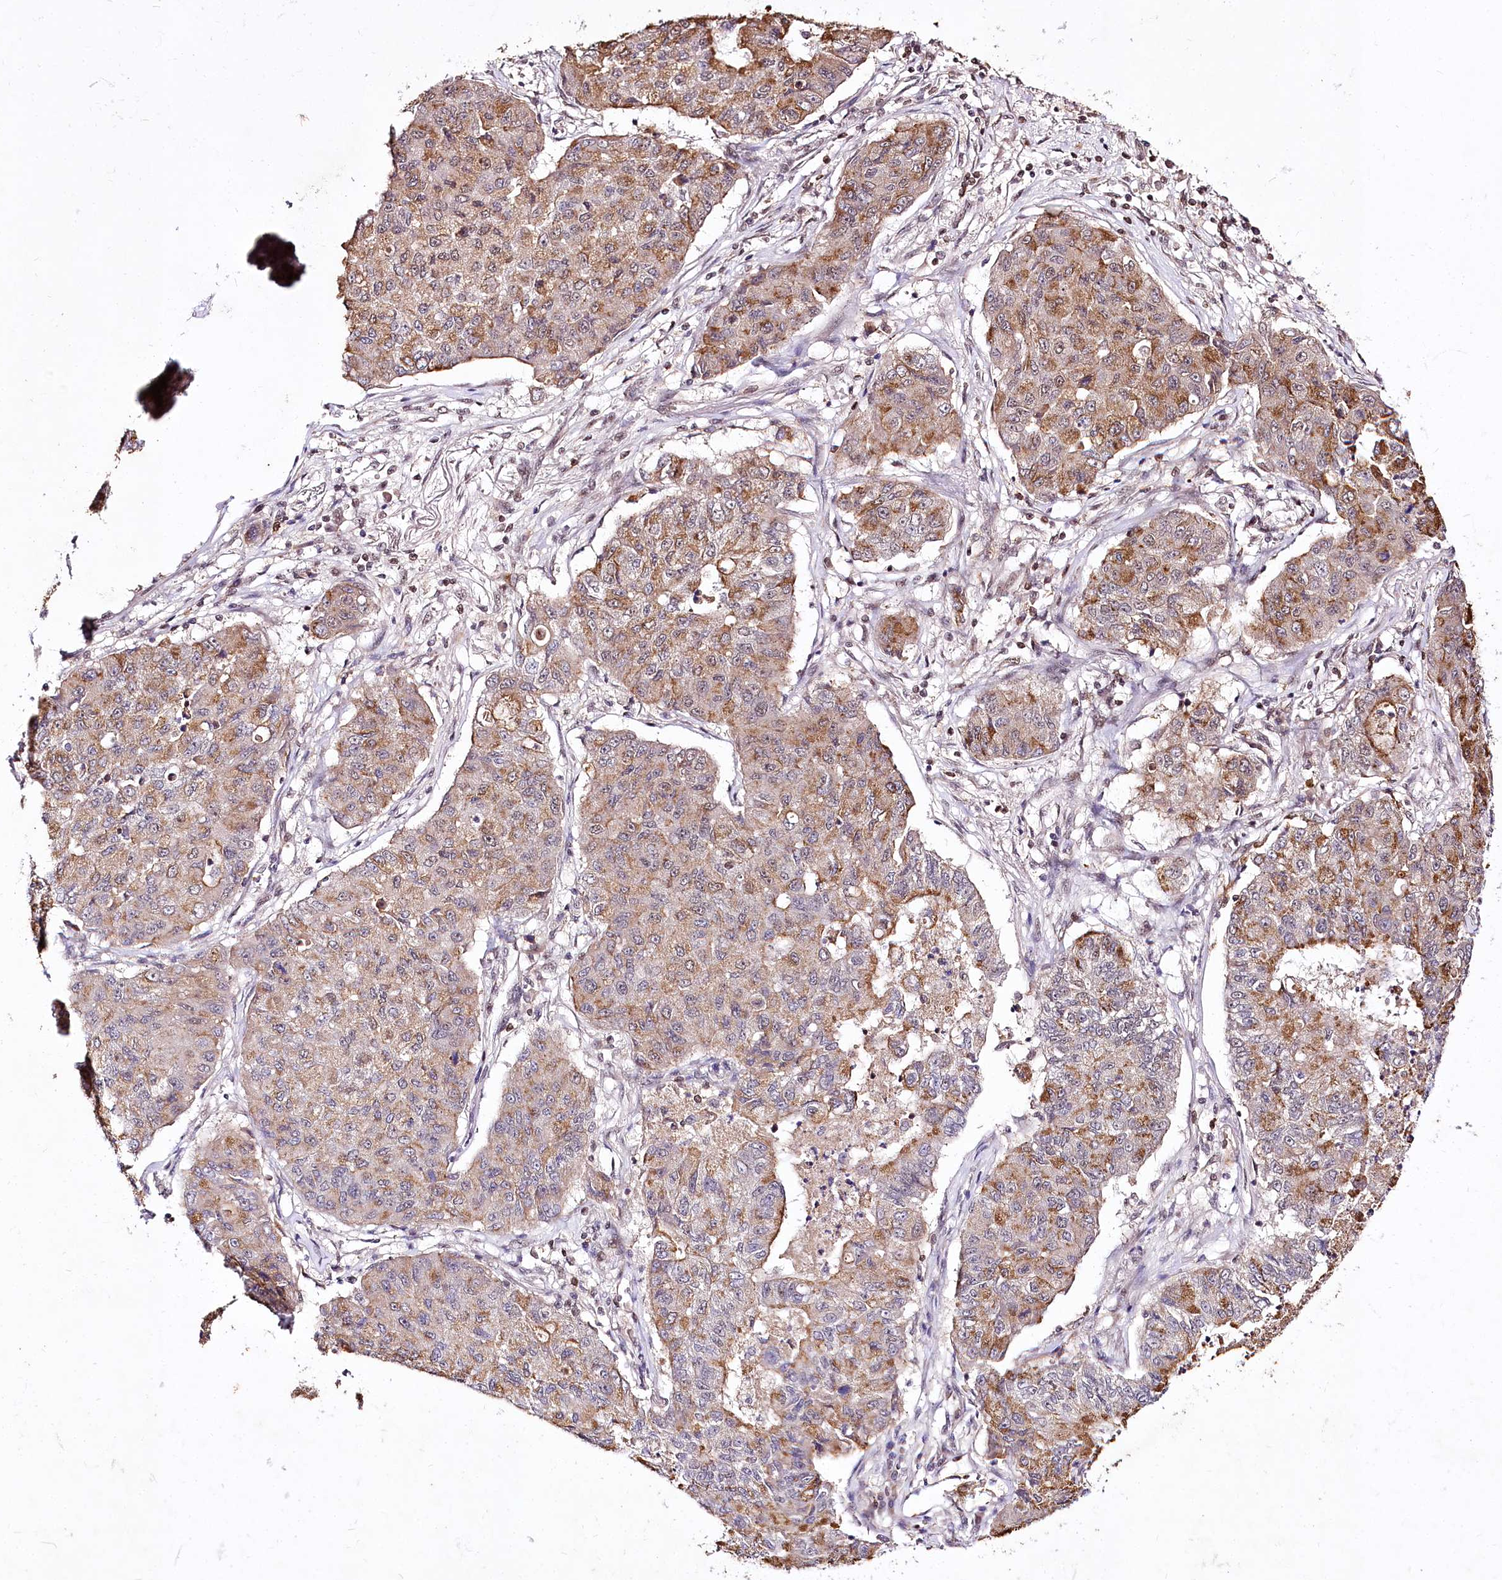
{"staining": {"intensity": "moderate", "quantity": "25%-75%", "location": "cytoplasmic/membranous"}, "tissue": "lung cancer", "cell_type": "Tumor cells", "image_type": "cancer", "snomed": [{"axis": "morphology", "description": "Squamous cell carcinoma, NOS"}, {"axis": "topography", "description": "Lung"}], "caption": "Protein staining by immunohistochemistry exhibits moderate cytoplasmic/membranous staining in about 25%-75% of tumor cells in squamous cell carcinoma (lung).", "gene": "POLA2", "patient": {"sex": "male", "age": 74}}